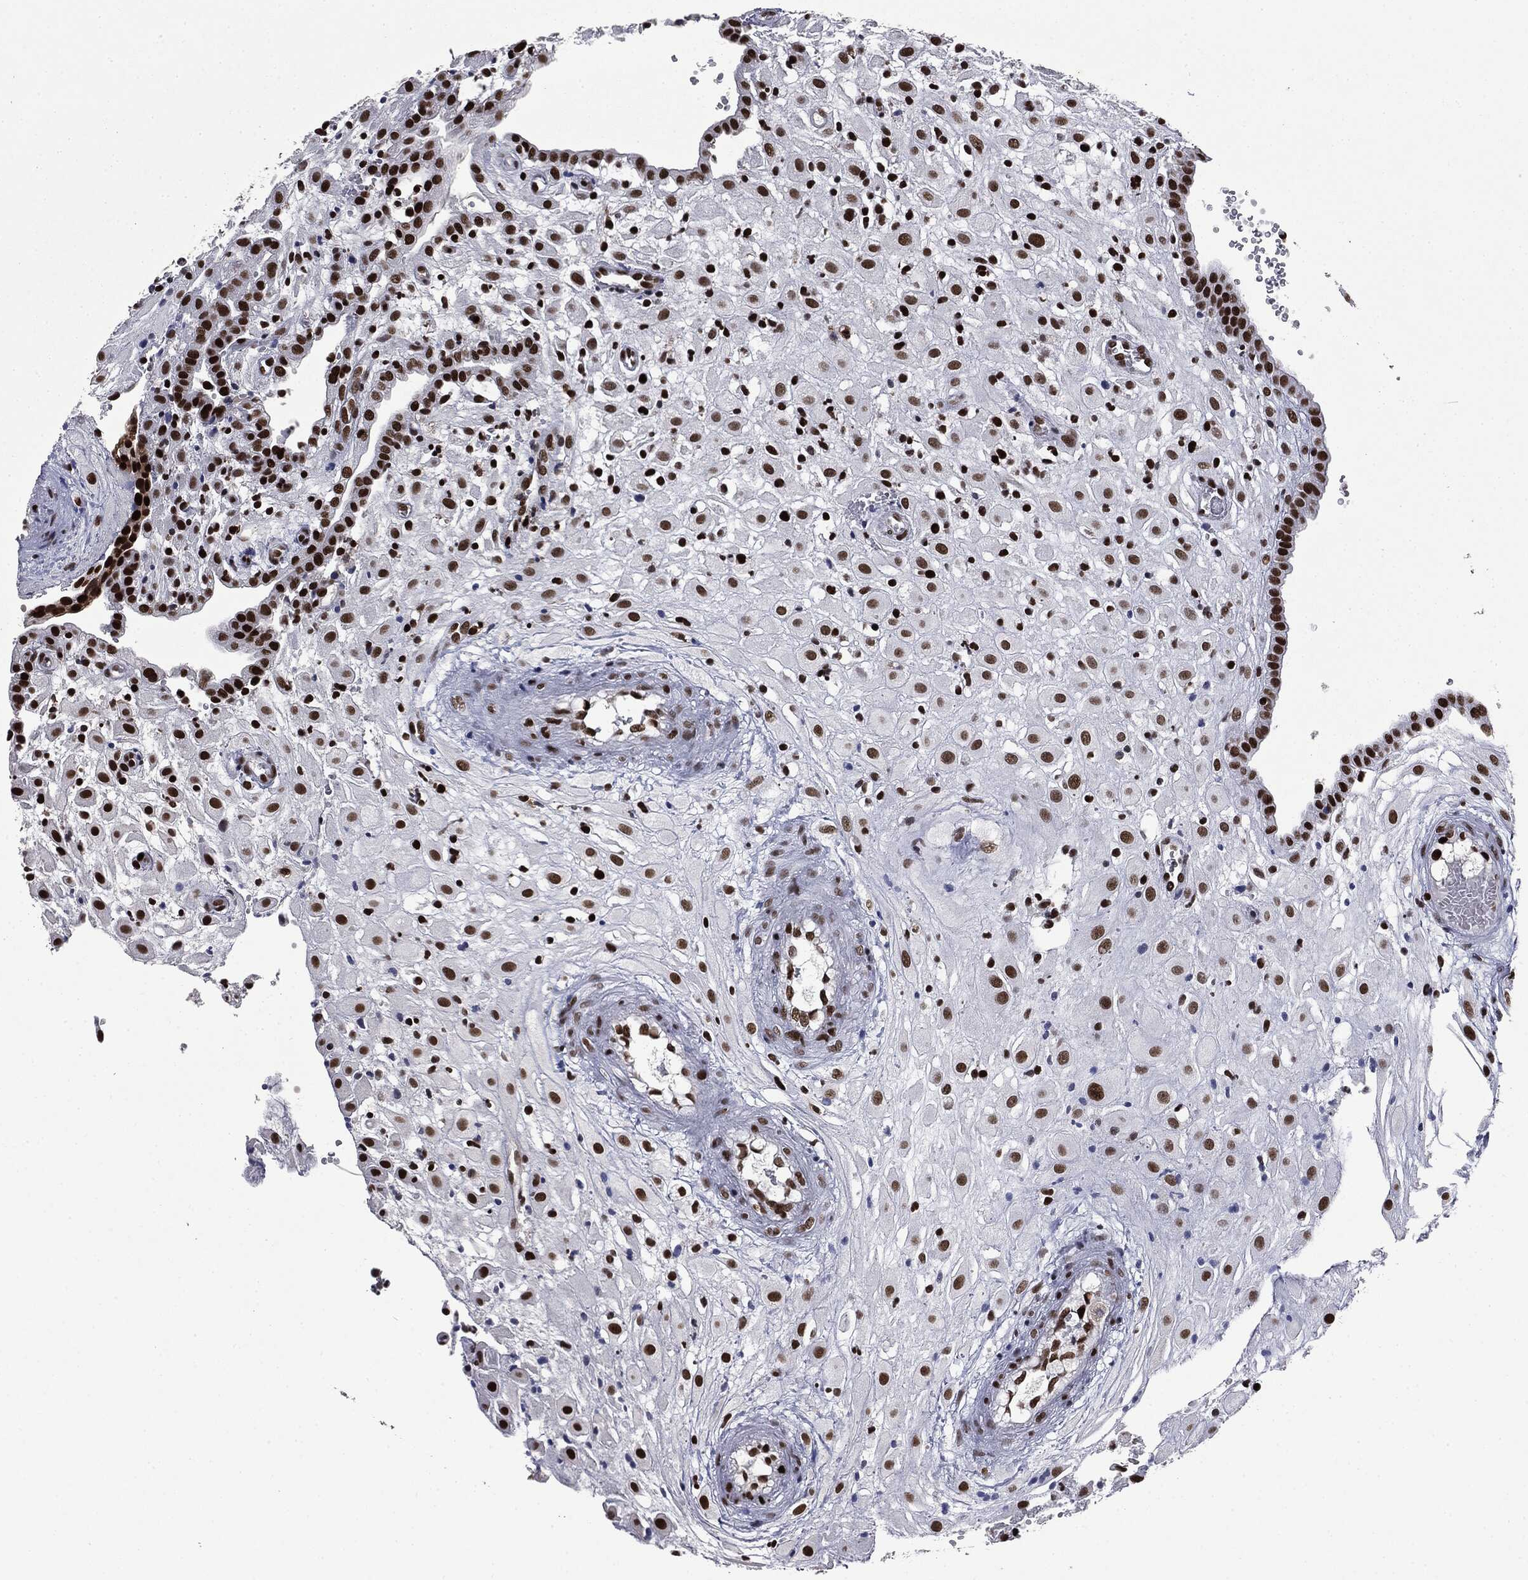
{"staining": {"intensity": "strong", "quantity": ">75%", "location": "nuclear"}, "tissue": "placenta", "cell_type": "Decidual cells", "image_type": "normal", "snomed": [{"axis": "morphology", "description": "Normal tissue, NOS"}, {"axis": "topography", "description": "Placenta"}], "caption": "About >75% of decidual cells in unremarkable placenta reveal strong nuclear protein expression as visualized by brown immunohistochemical staining.", "gene": "MSH2", "patient": {"sex": "female", "age": 24}}